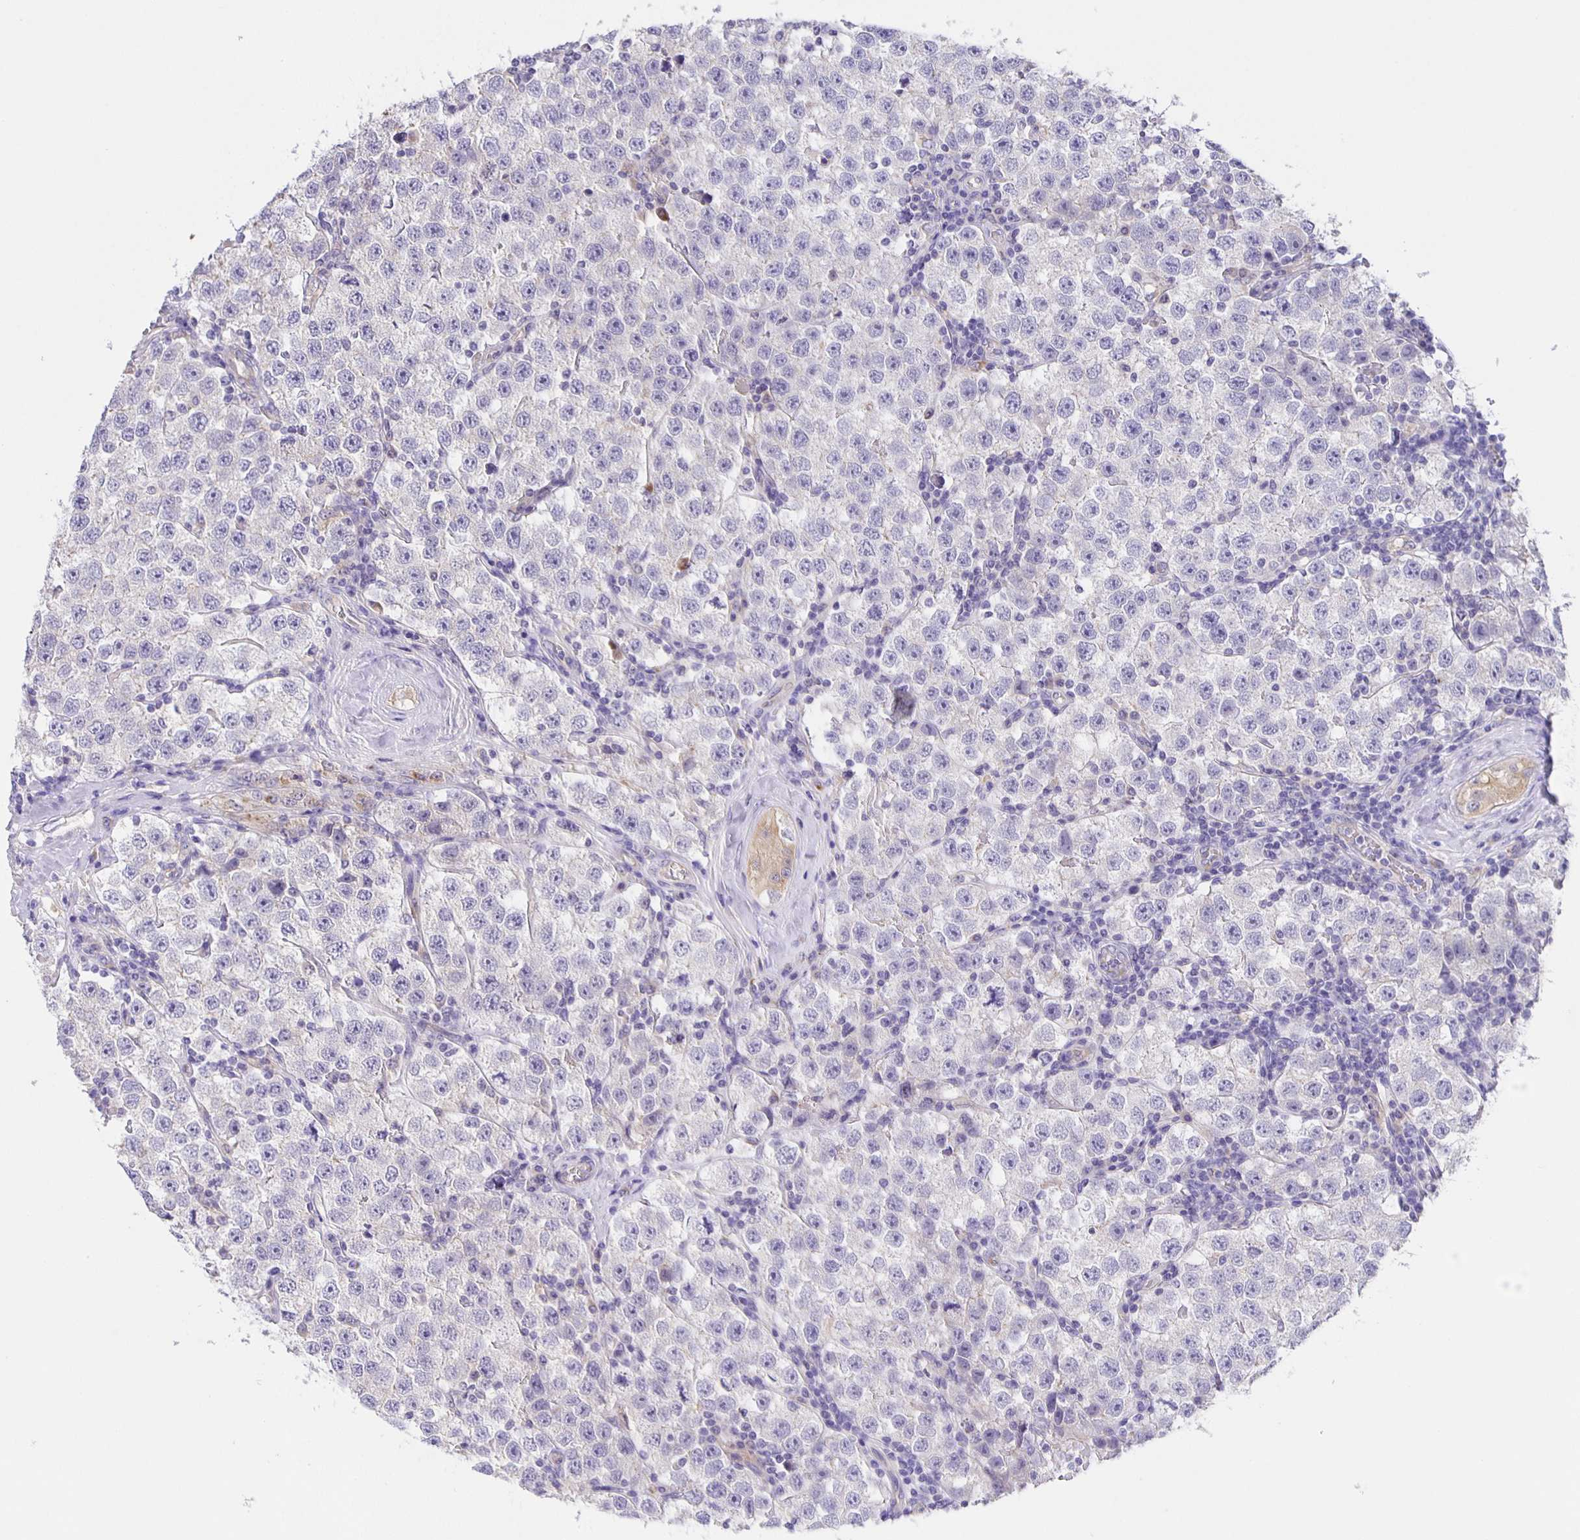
{"staining": {"intensity": "negative", "quantity": "none", "location": "none"}, "tissue": "testis cancer", "cell_type": "Tumor cells", "image_type": "cancer", "snomed": [{"axis": "morphology", "description": "Seminoma, NOS"}, {"axis": "topography", "description": "Testis"}], "caption": "The image exhibits no staining of tumor cells in testis cancer (seminoma).", "gene": "JMJD4", "patient": {"sex": "male", "age": 34}}